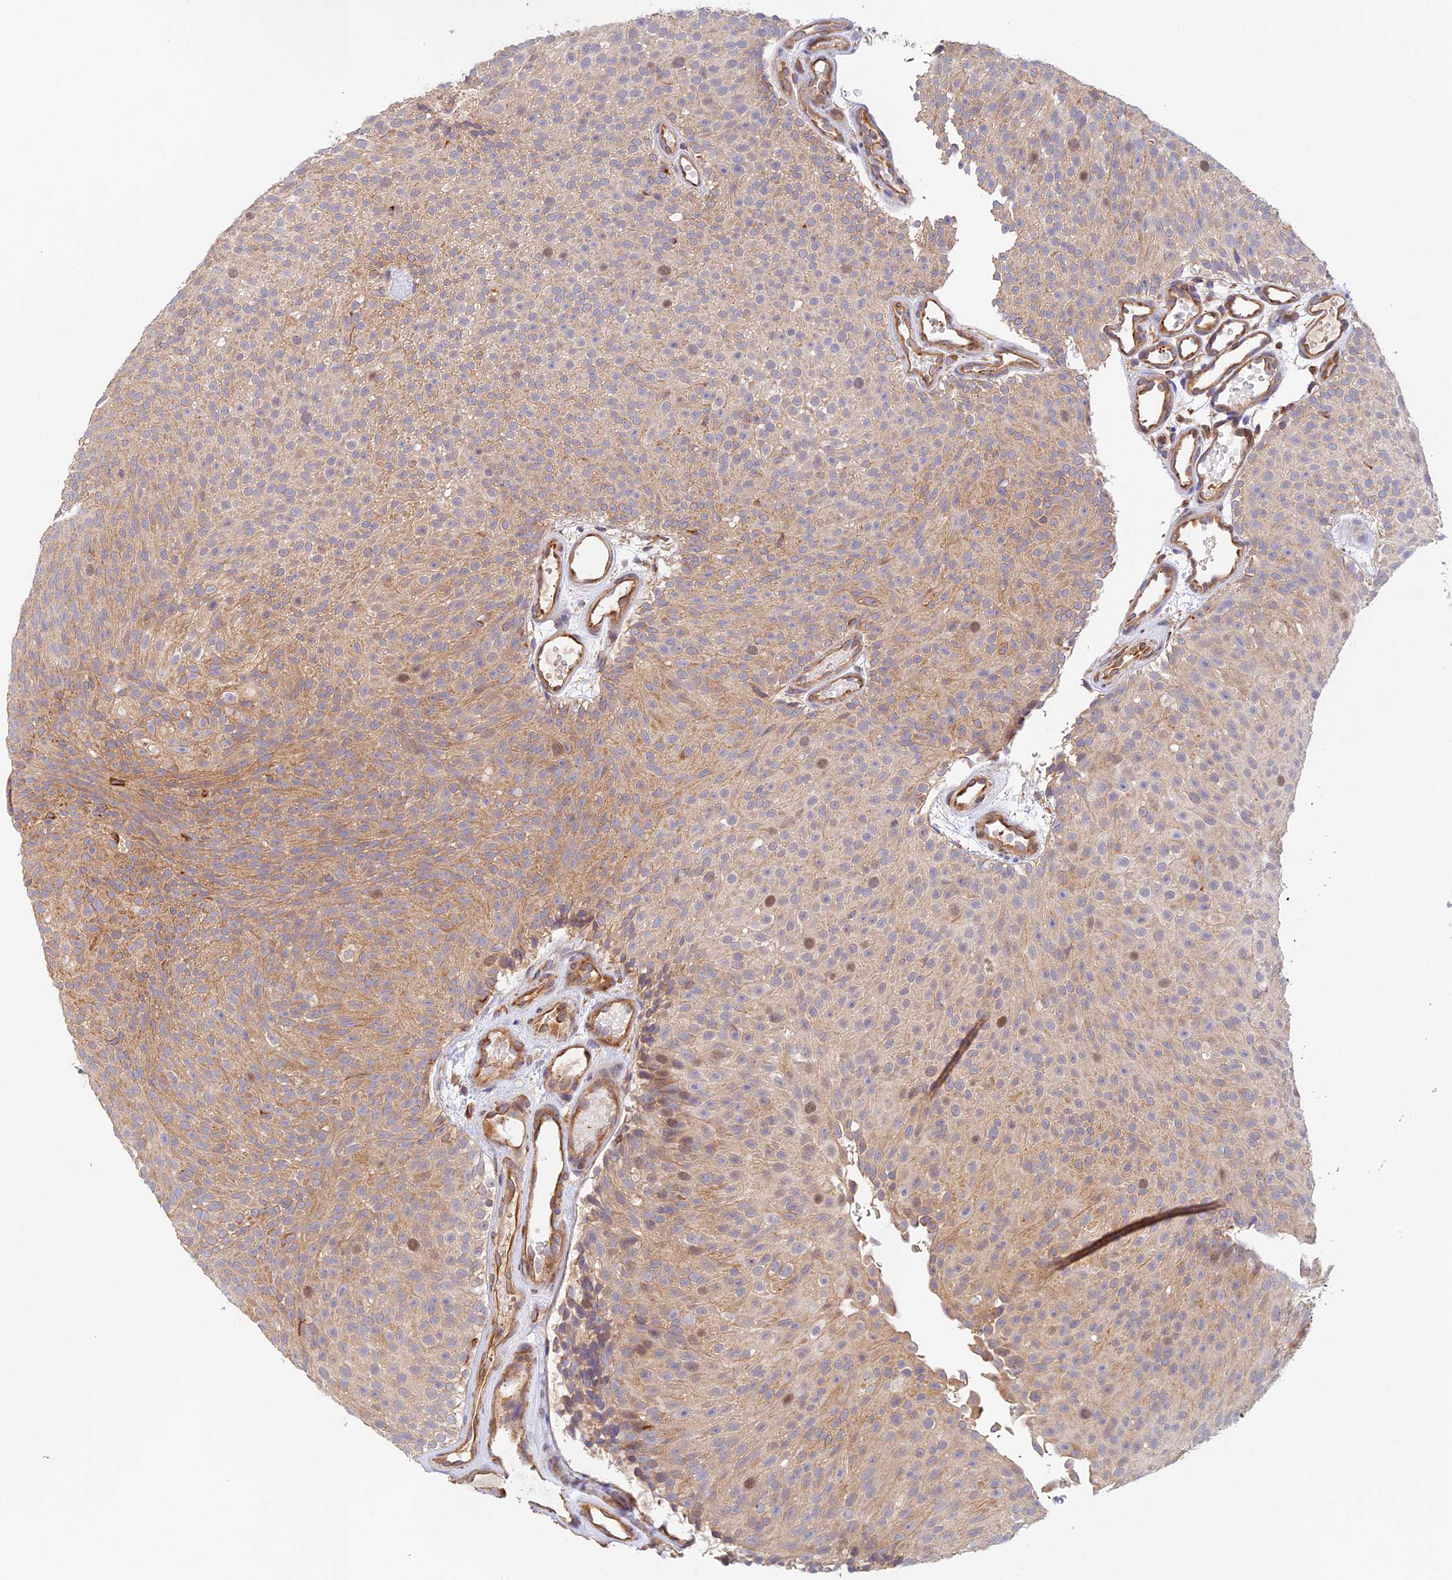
{"staining": {"intensity": "moderate", "quantity": "25%-75%", "location": "cytoplasmic/membranous,nuclear"}, "tissue": "urothelial cancer", "cell_type": "Tumor cells", "image_type": "cancer", "snomed": [{"axis": "morphology", "description": "Urothelial carcinoma, Low grade"}, {"axis": "topography", "description": "Urinary bladder"}], "caption": "Tumor cells exhibit moderate cytoplasmic/membranous and nuclear expression in approximately 25%-75% of cells in urothelial cancer.", "gene": "MYO9A", "patient": {"sex": "male", "age": 78}}